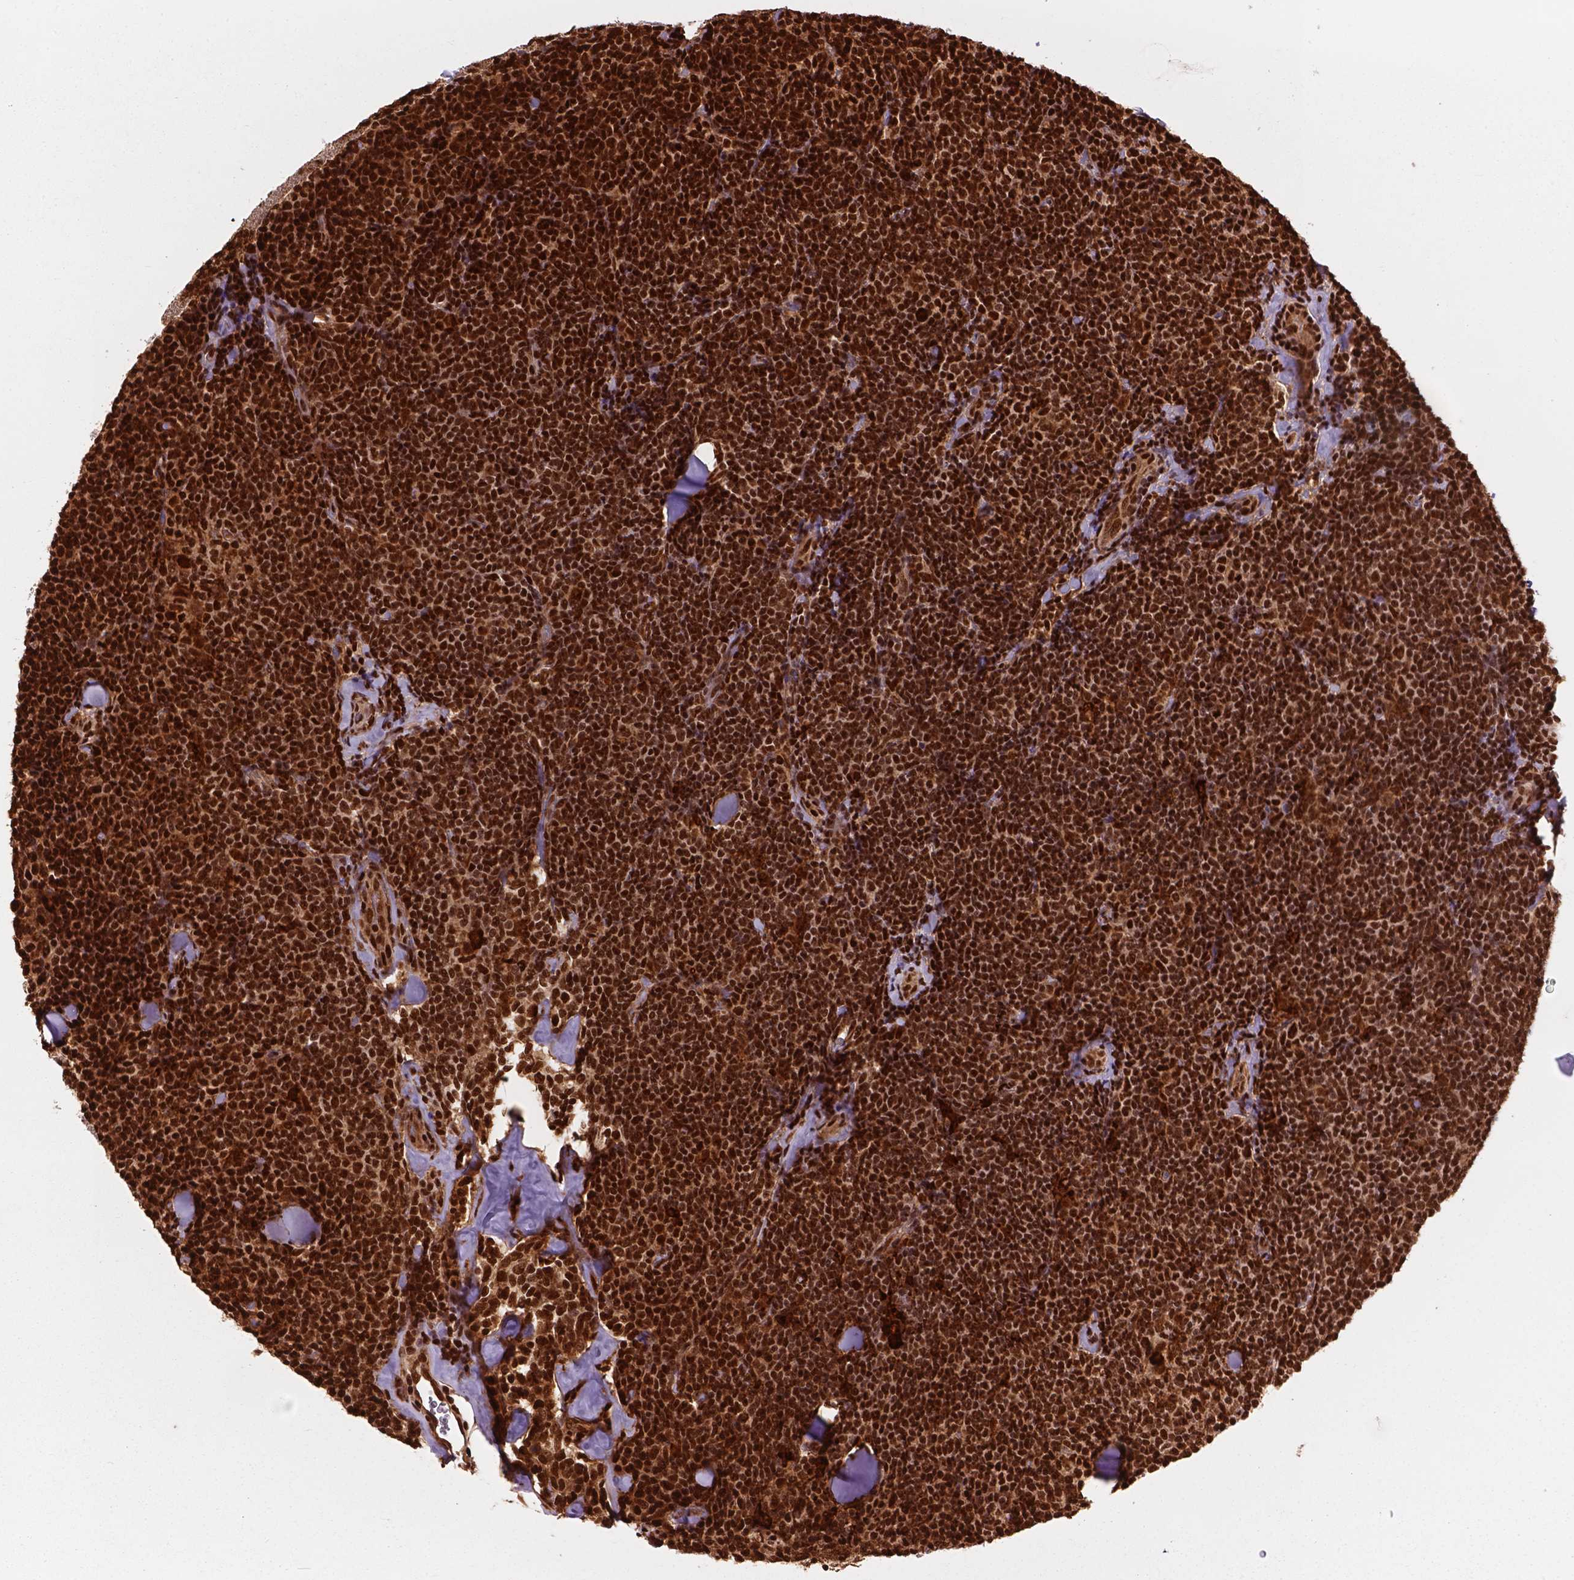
{"staining": {"intensity": "strong", "quantity": ">75%", "location": "nuclear"}, "tissue": "lymphoma", "cell_type": "Tumor cells", "image_type": "cancer", "snomed": [{"axis": "morphology", "description": "Malignant lymphoma, non-Hodgkin's type, Low grade"}, {"axis": "topography", "description": "Lymph node"}], "caption": "Approximately >75% of tumor cells in human malignant lymphoma, non-Hodgkin's type (low-grade) show strong nuclear protein positivity as visualized by brown immunohistochemical staining.", "gene": "ANP32B", "patient": {"sex": "female", "age": 56}}